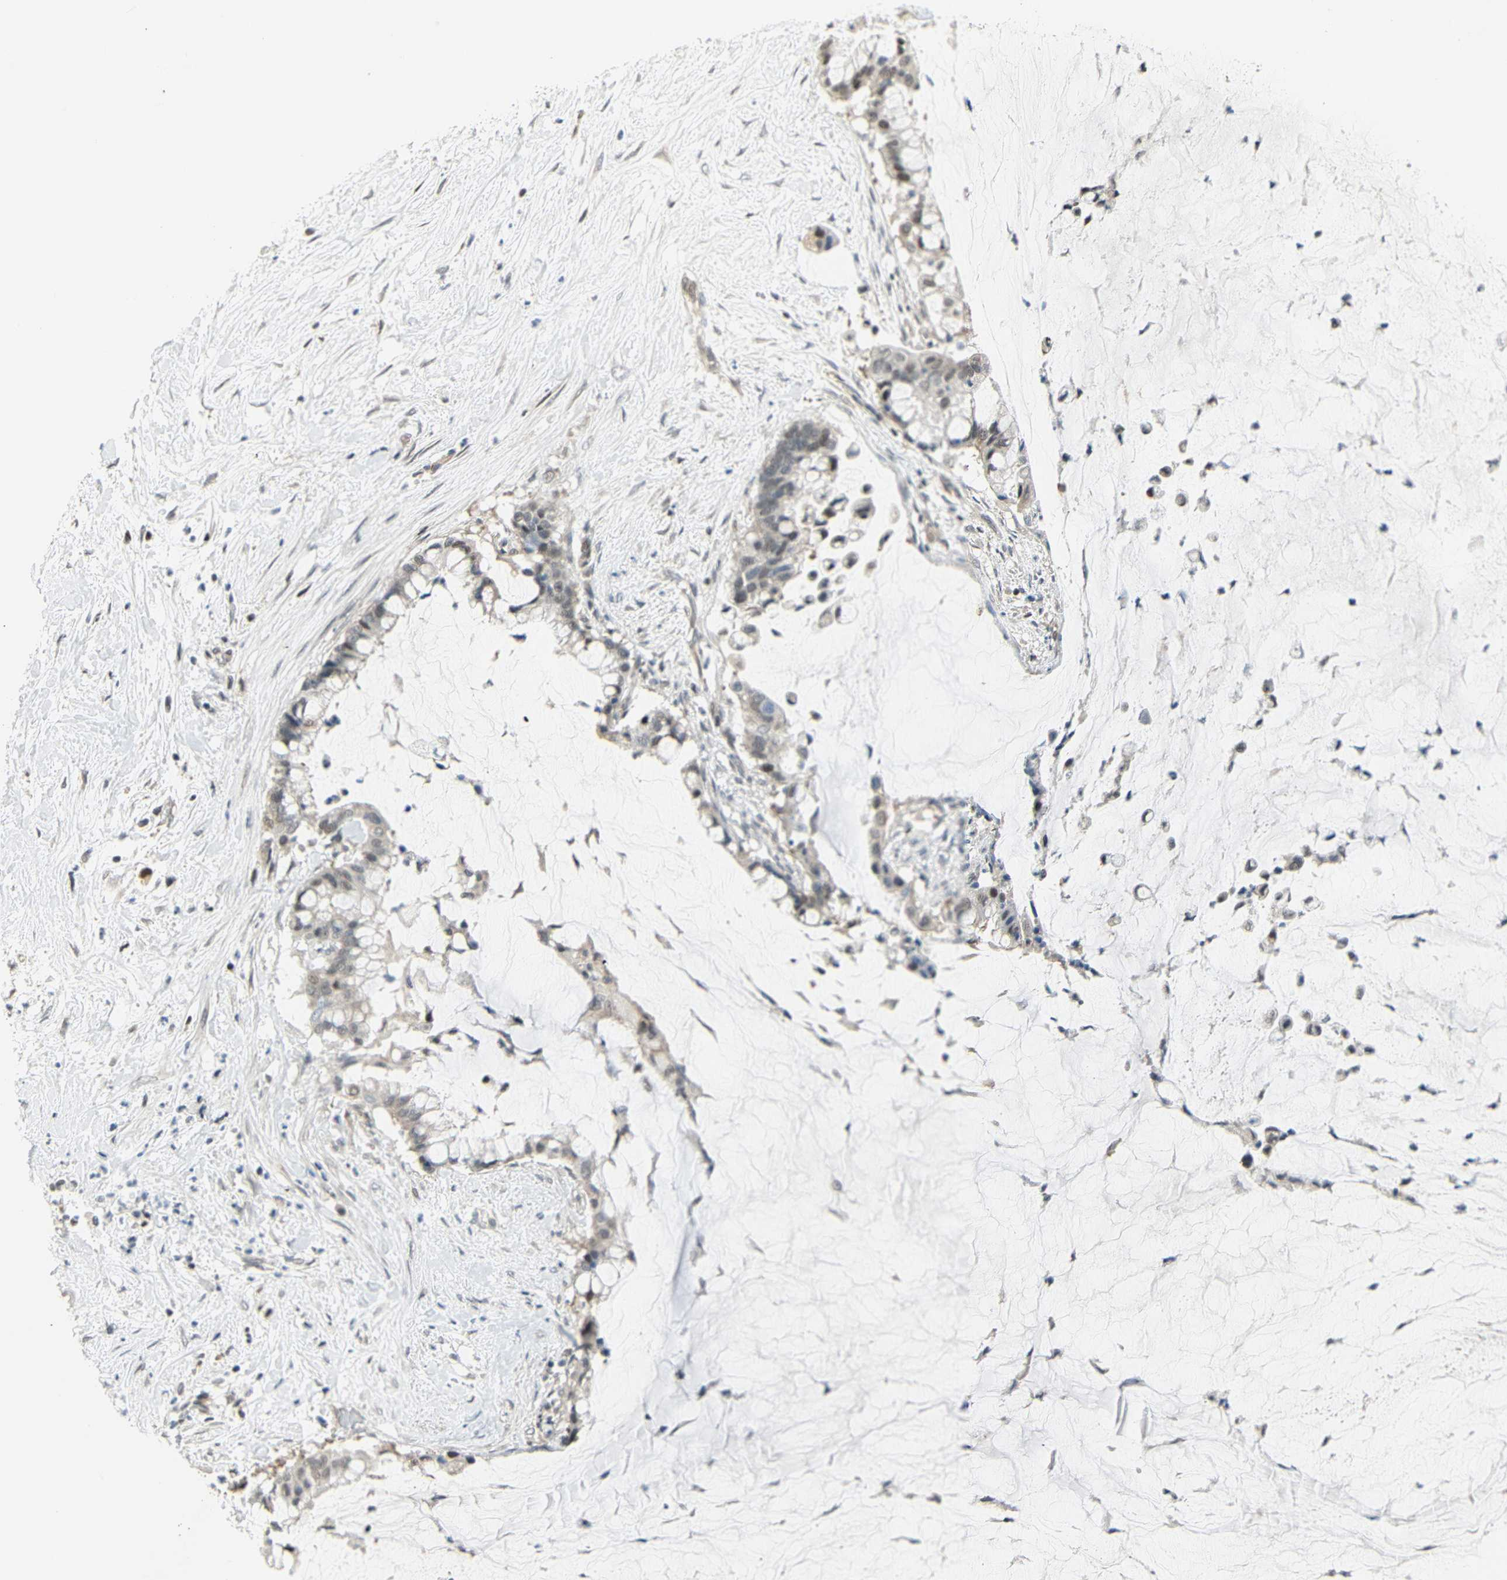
{"staining": {"intensity": "weak", "quantity": "25%-75%", "location": "nuclear"}, "tissue": "pancreatic cancer", "cell_type": "Tumor cells", "image_type": "cancer", "snomed": [{"axis": "morphology", "description": "Adenocarcinoma, NOS"}, {"axis": "topography", "description": "Pancreas"}], "caption": "Approximately 25%-75% of tumor cells in pancreatic cancer (adenocarcinoma) demonstrate weak nuclear protein expression as visualized by brown immunohistochemical staining.", "gene": "IMPG2", "patient": {"sex": "male", "age": 41}}